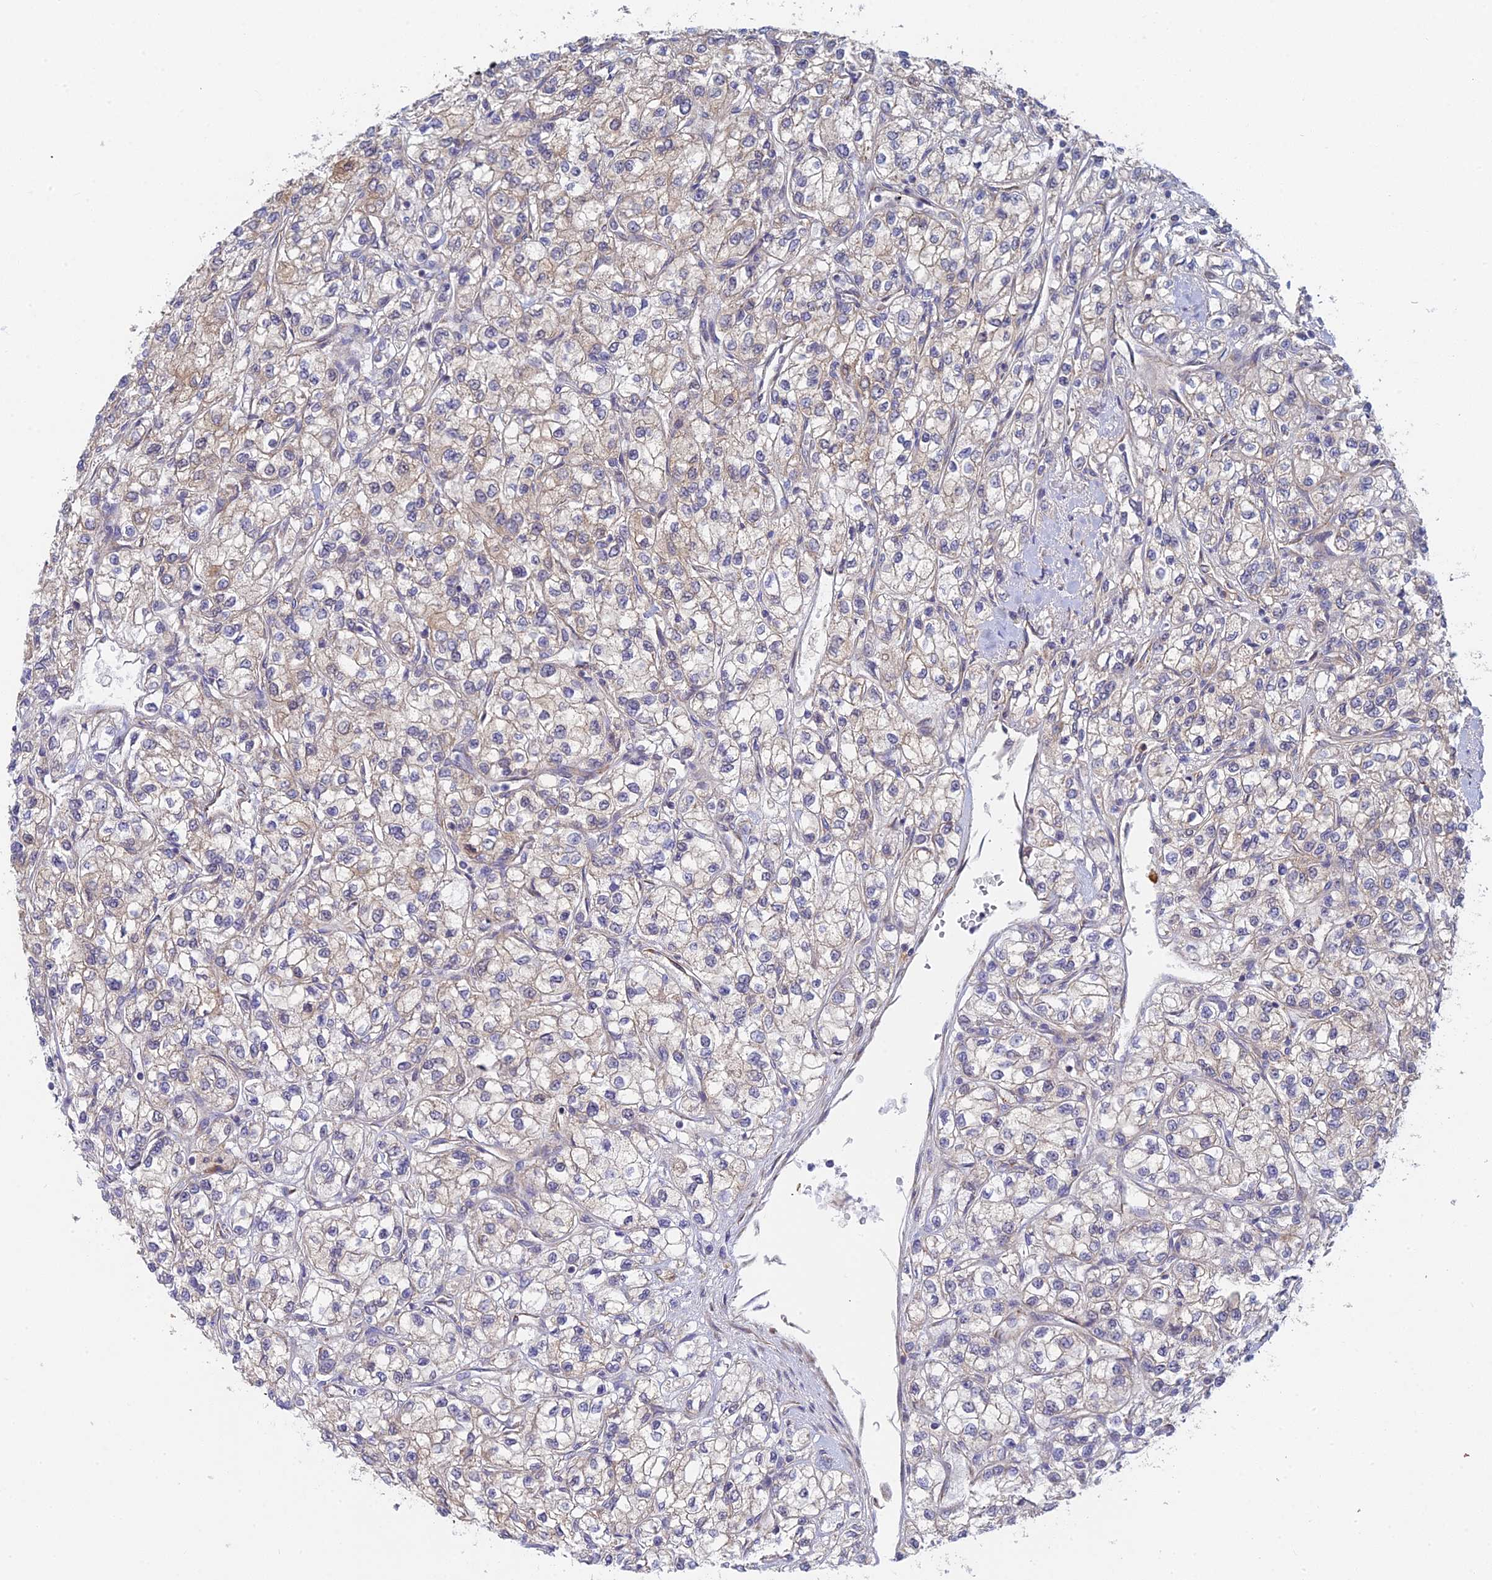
{"staining": {"intensity": "weak", "quantity": "<25%", "location": "cytoplasmic/membranous"}, "tissue": "renal cancer", "cell_type": "Tumor cells", "image_type": "cancer", "snomed": [{"axis": "morphology", "description": "Adenocarcinoma, NOS"}, {"axis": "topography", "description": "Kidney"}], "caption": "Tumor cells show no significant staining in renal cancer (adenocarcinoma). (Brightfield microscopy of DAB IHC at high magnification).", "gene": "INCA1", "patient": {"sex": "male", "age": 80}}